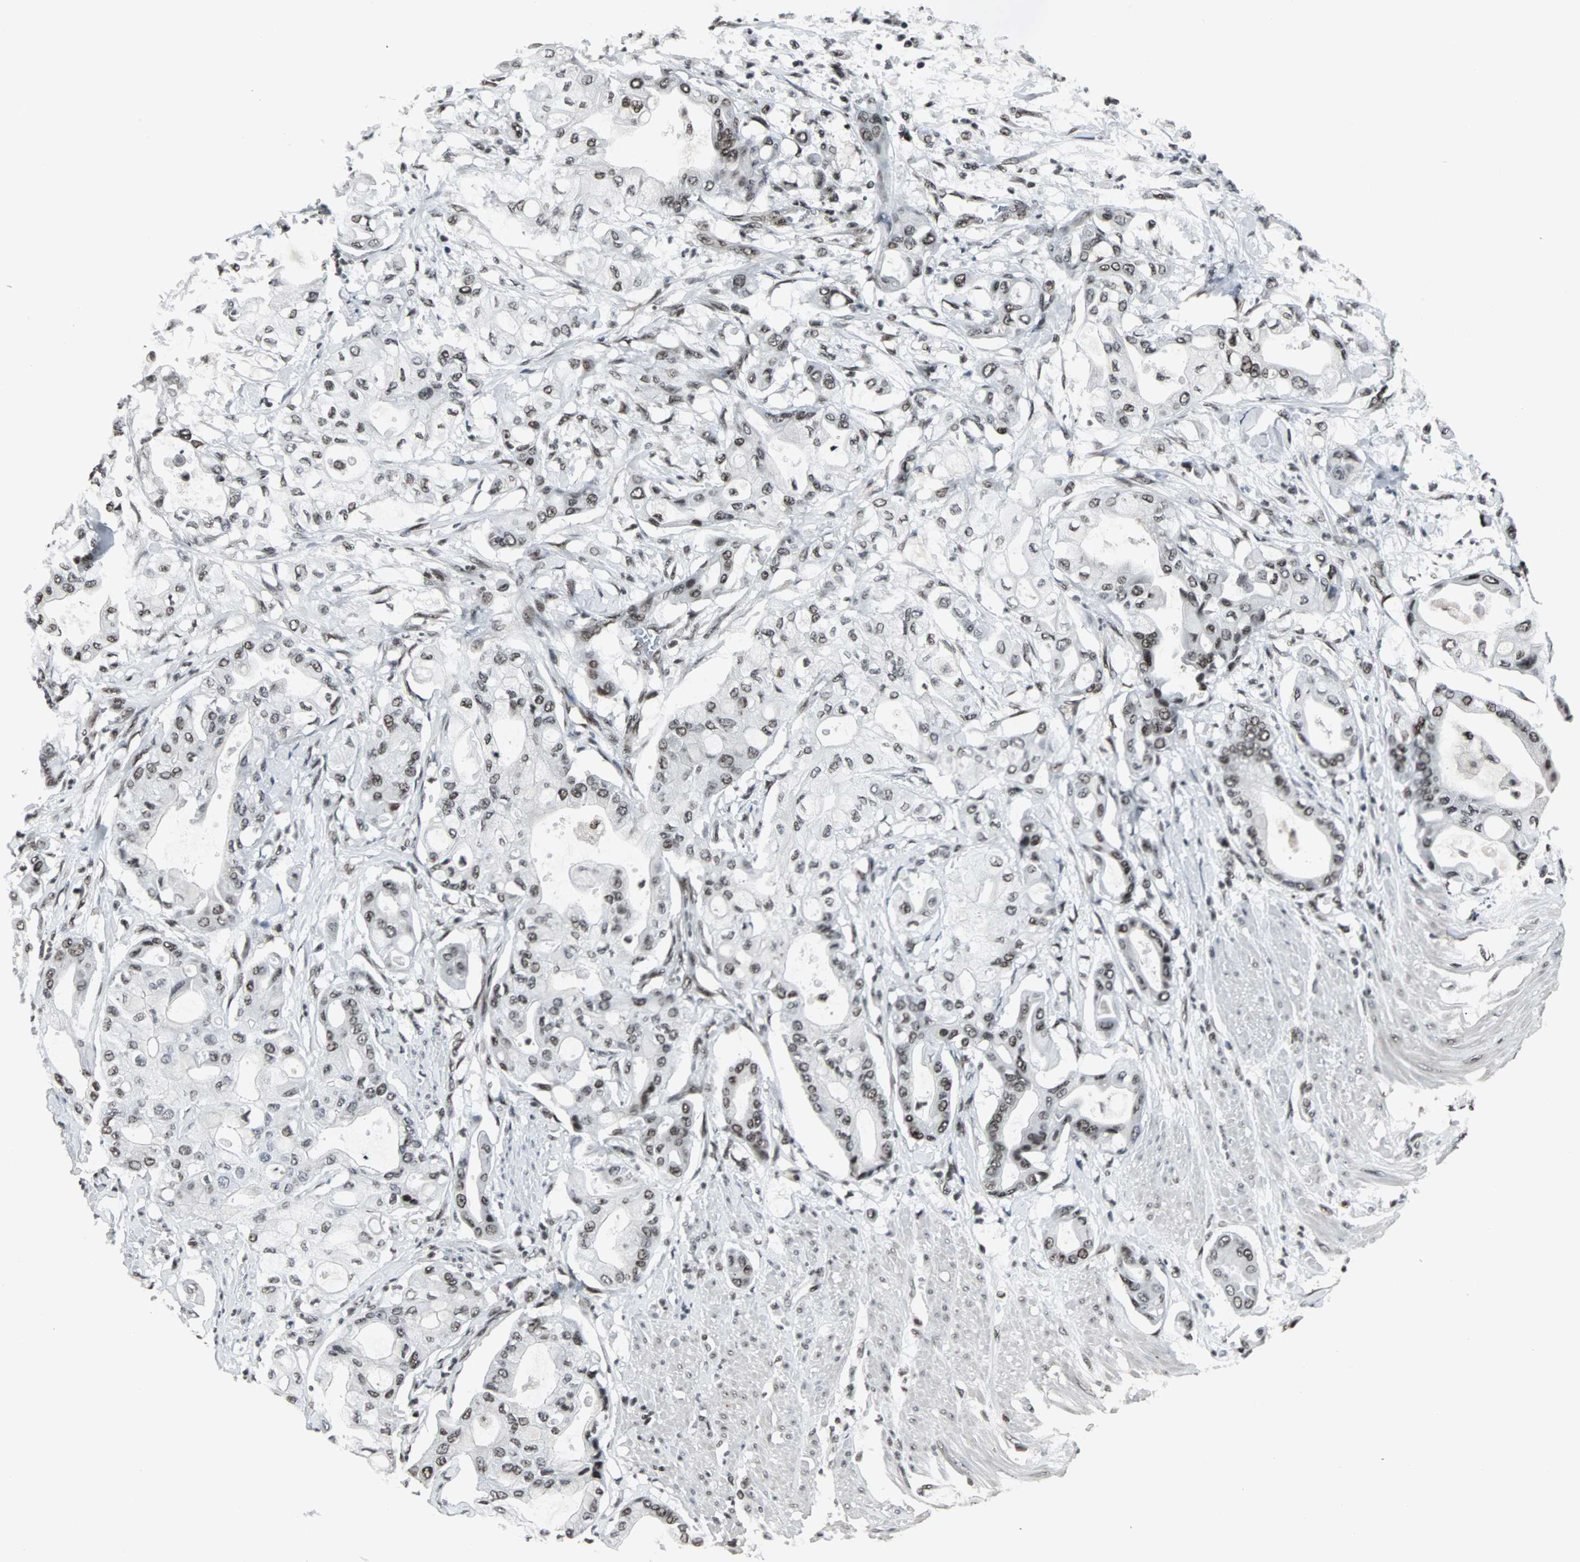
{"staining": {"intensity": "weak", "quantity": "25%-75%", "location": "nuclear"}, "tissue": "pancreatic cancer", "cell_type": "Tumor cells", "image_type": "cancer", "snomed": [{"axis": "morphology", "description": "Adenocarcinoma, NOS"}, {"axis": "morphology", "description": "Adenocarcinoma, metastatic, NOS"}, {"axis": "topography", "description": "Lymph node"}, {"axis": "topography", "description": "Pancreas"}, {"axis": "topography", "description": "Duodenum"}], "caption": "Tumor cells demonstrate low levels of weak nuclear positivity in approximately 25%-75% of cells in human adenocarcinoma (pancreatic). The staining was performed using DAB, with brown indicating positive protein expression. Nuclei are stained blue with hematoxylin.", "gene": "PNKP", "patient": {"sex": "female", "age": 64}}